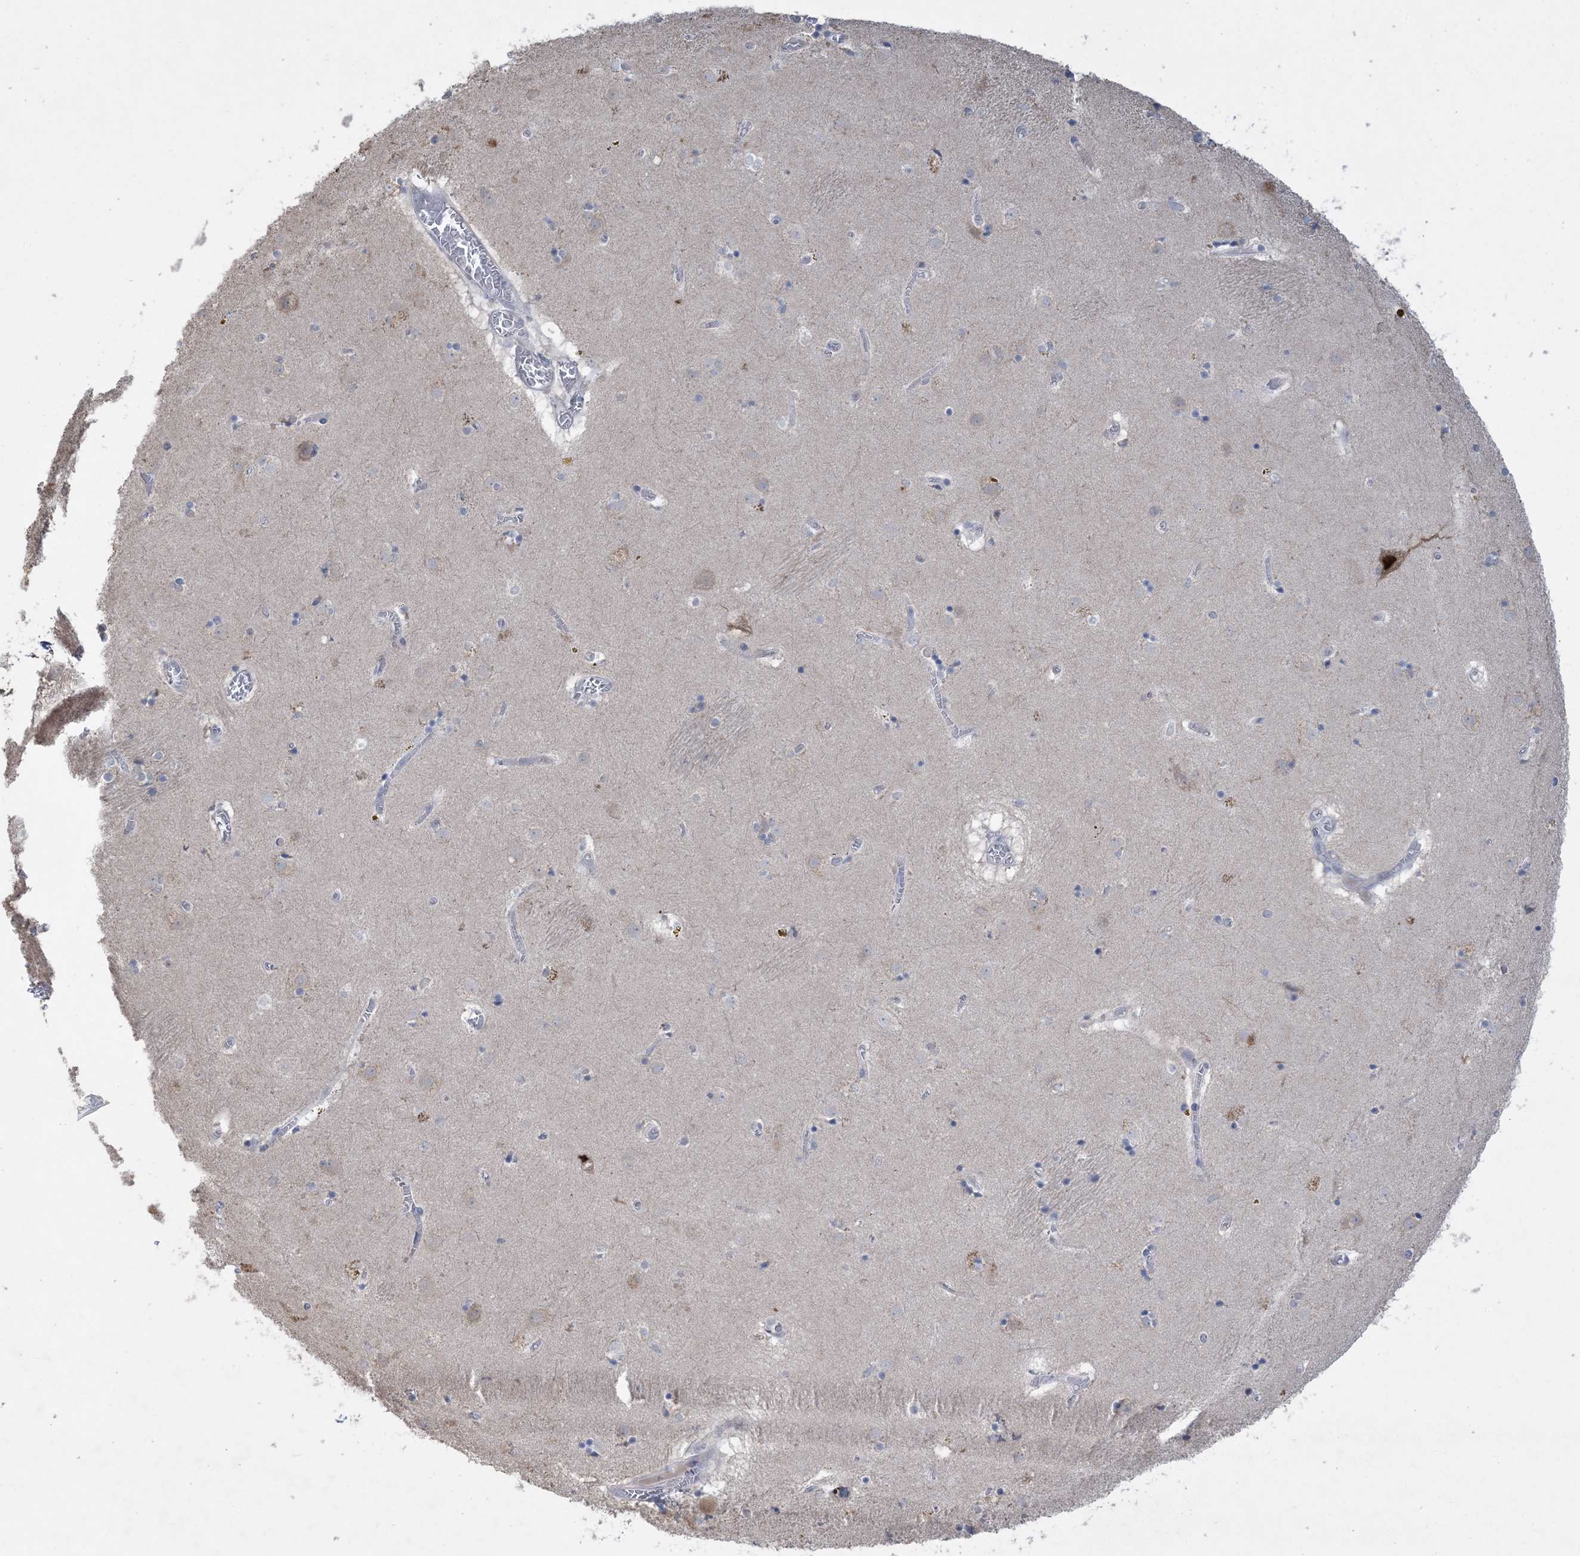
{"staining": {"intensity": "negative", "quantity": "none", "location": "none"}, "tissue": "caudate", "cell_type": "Glial cells", "image_type": "normal", "snomed": [{"axis": "morphology", "description": "Normal tissue, NOS"}, {"axis": "topography", "description": "Lateral ventricle wall"}], "caption": "Micrograph shows no significant protein staining in glial cells of benign caudate. The staining was performed using DAB (3,3'-diaminobenzidine) to visualize the protein expression in brown, while the nuclei were stained in blue with hematoxylin (Magnification: 20x).", "gene": "HMGCS1", "patient": {"sex": "male", "age": 70}}